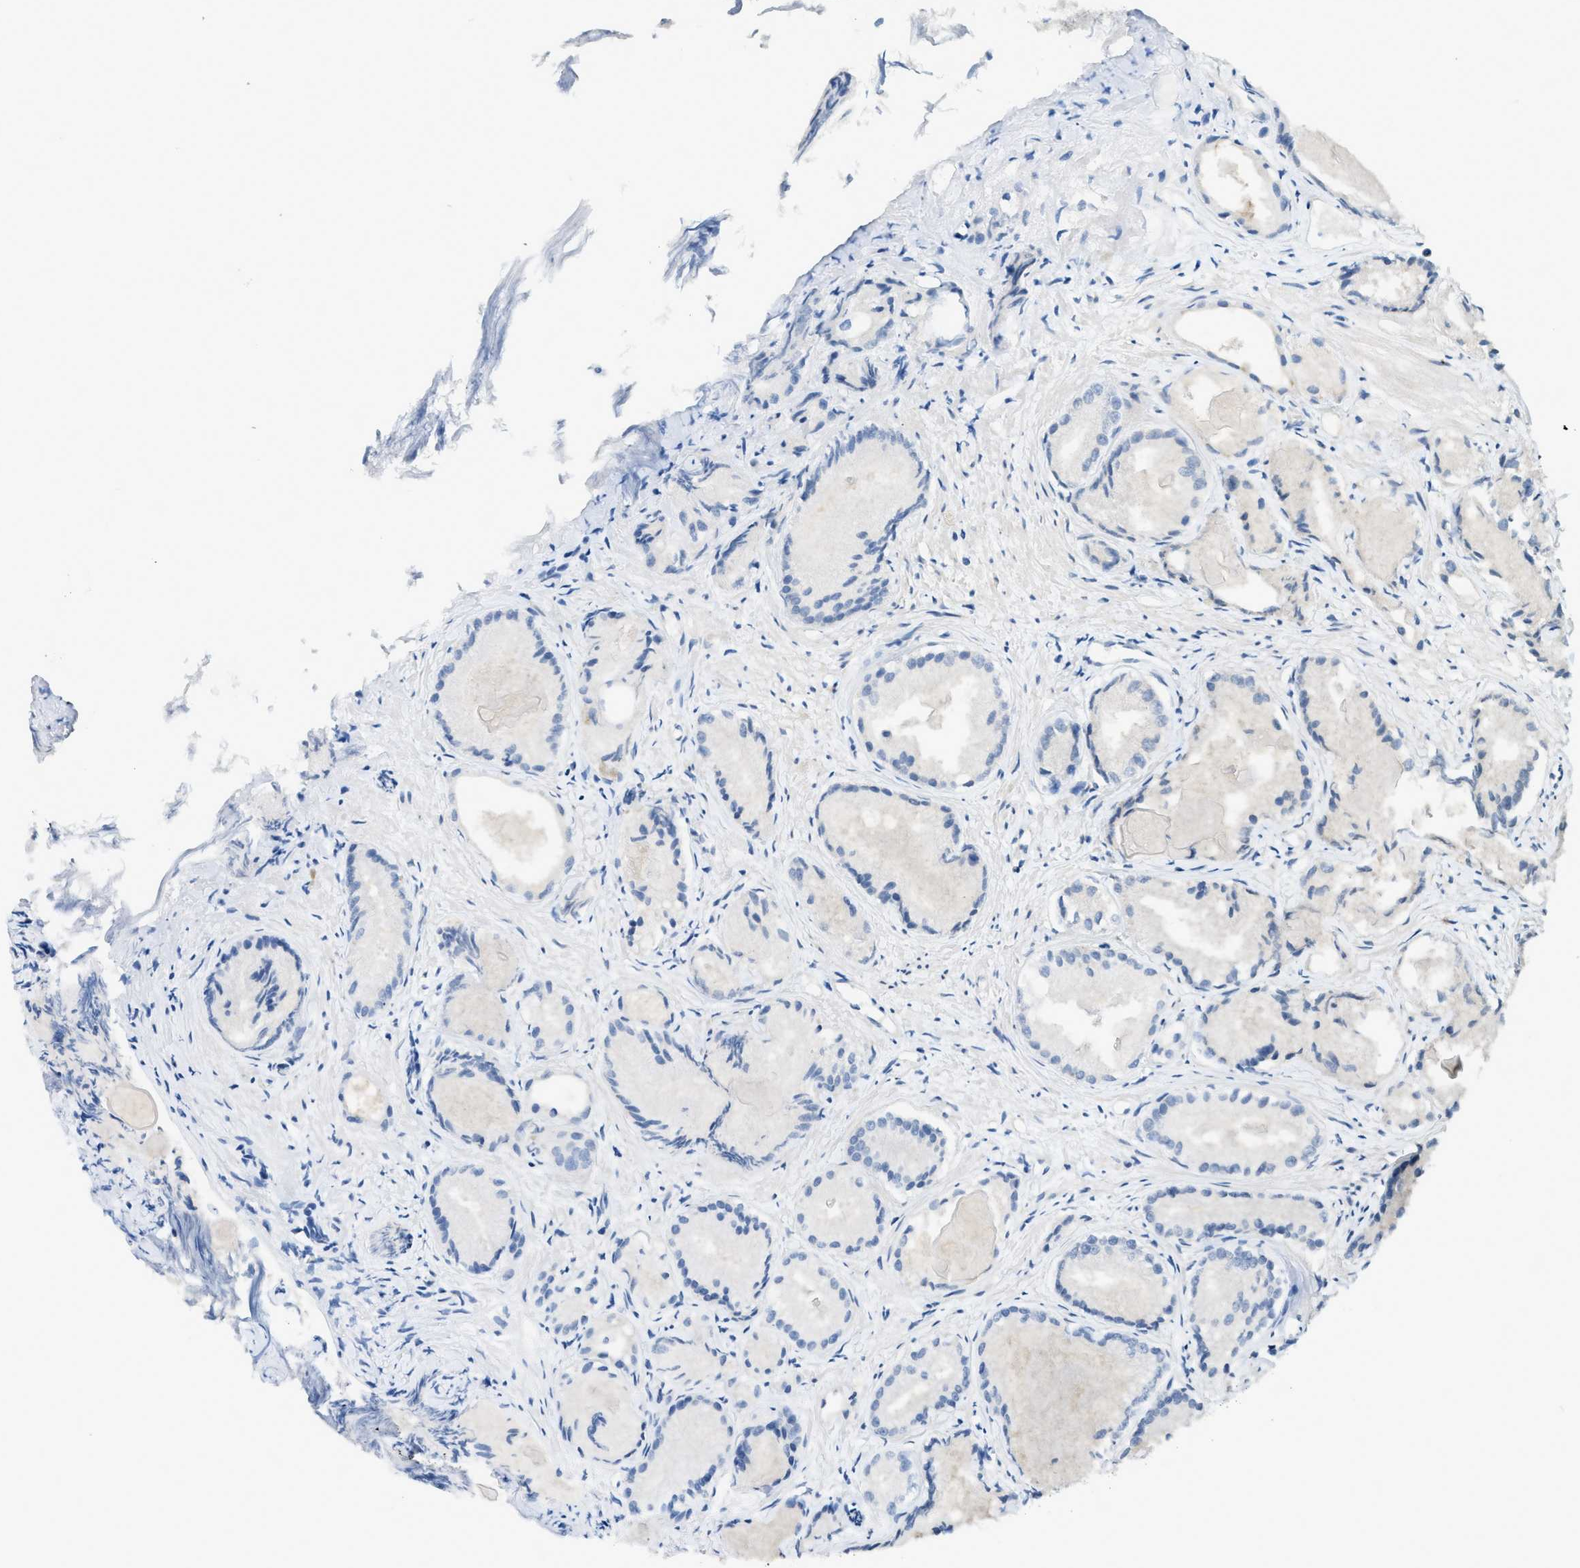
{"staining": {"intensity": "negative", "quantity": "none", "location": "none"}, "tissue": "prostate cancer", "cell_type": "Tumor cells", "image_type": "cancer", "snomed": [{"axis": "morphology", "description": "Adenocarcinoma, Low grade"}, {"axis": "topography", "description": "Prostate"}], "caption": "Histopathology image shows no significant protein expression in tumor cells of prostate low-grade adenocarcinoma.", "gene": "TXNDC2", "patient": {"sex": "male", "age": 72}}